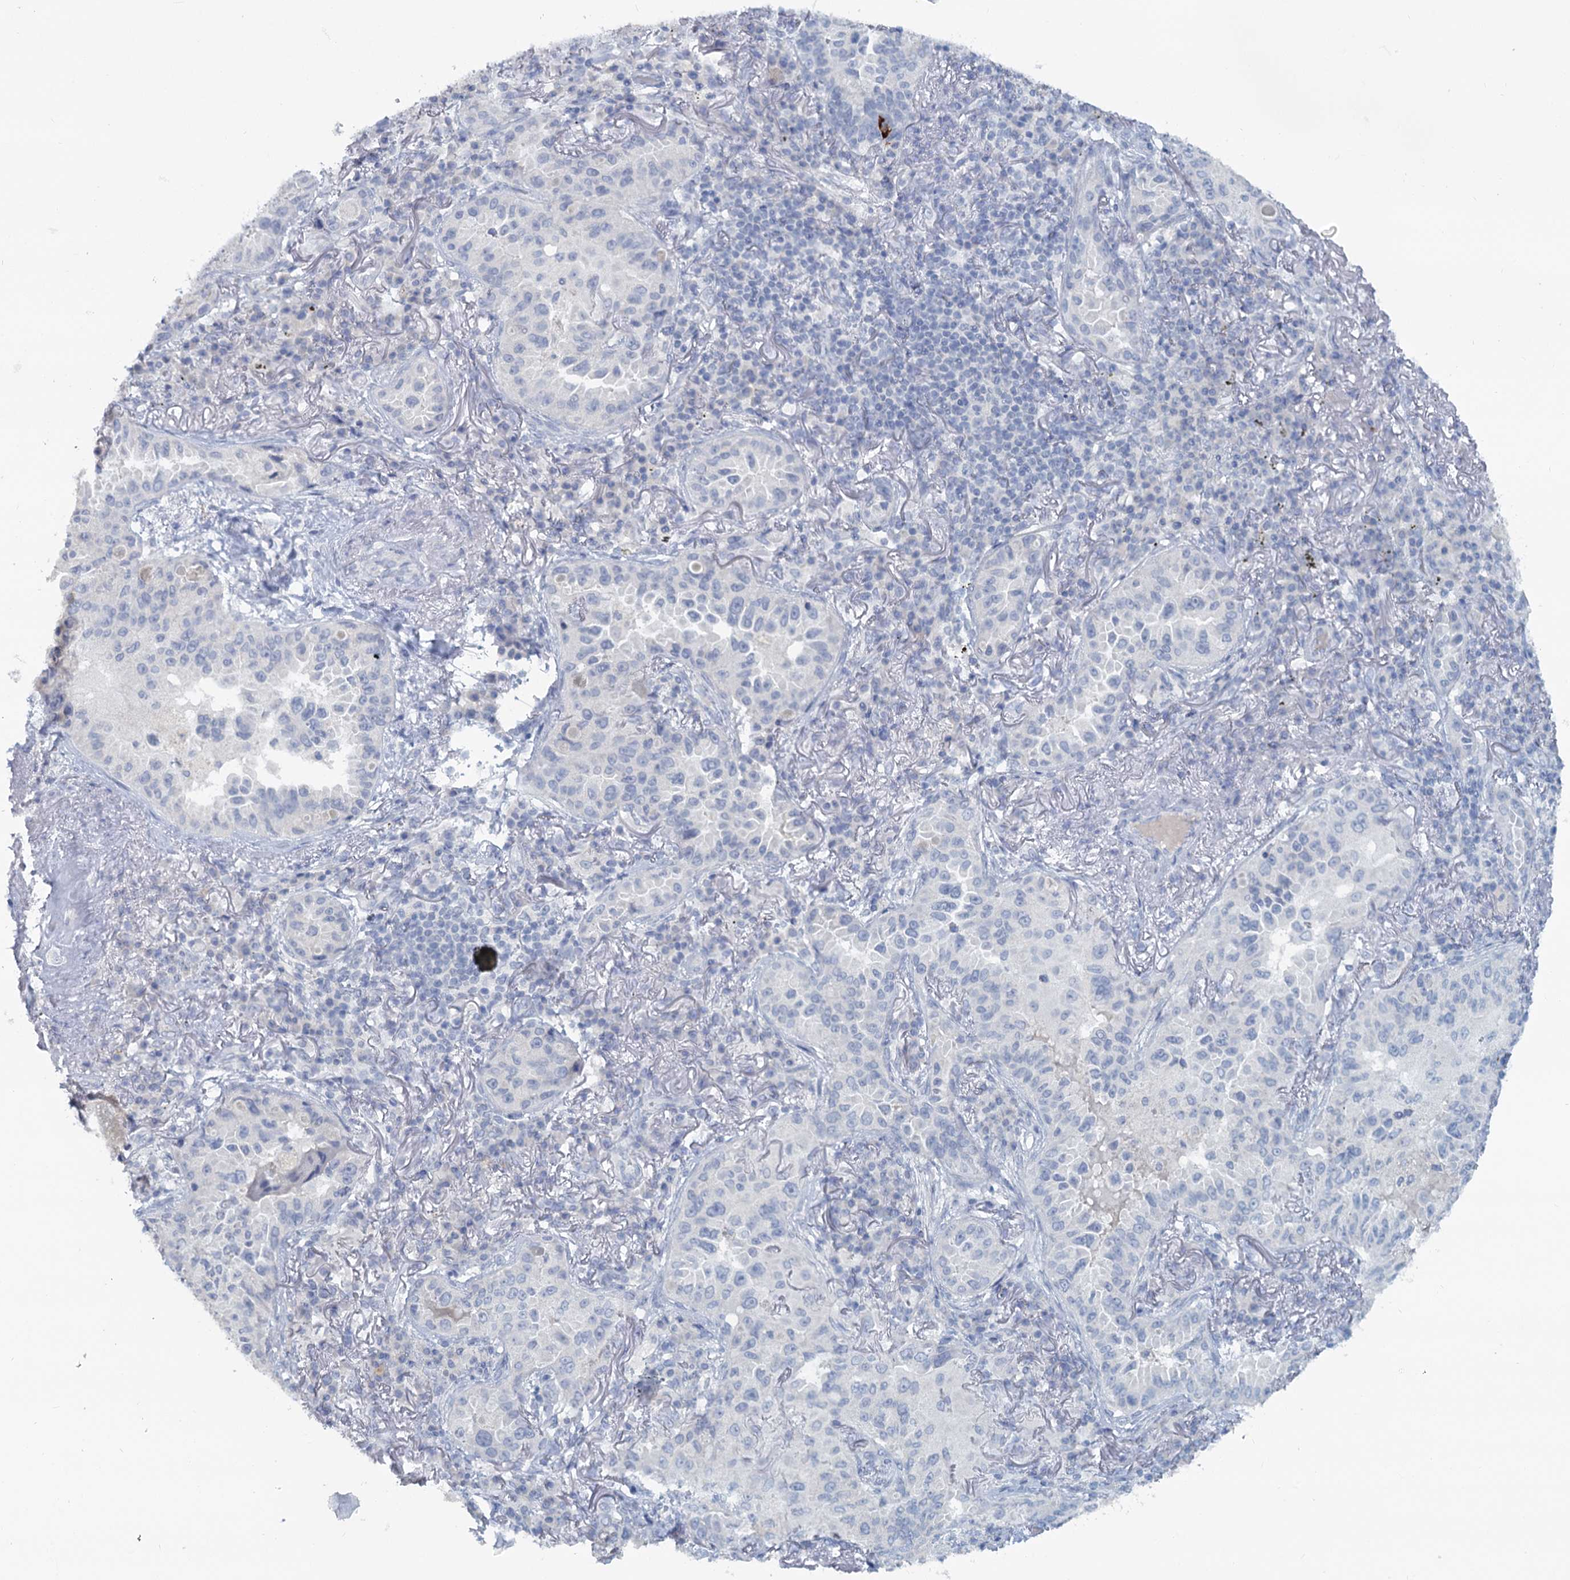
{"staining": {"intensity": "negative", "quantity": "none", "location": "none"}, "tissue": "lung cancer", "cell_type": "Tumor cells", "image_type": "cancer", "snomed": [{"axis": "morphology", "description": "Adenocarcinoma, NOS"}, {"axis": "topography", "description": "Lung"}], "caption": "A high-resolution micrograph shows immunohistochemistry staining of lung cancer, which exhibits no significant staining in tumor cells.", "gene": "CHGA", "patient": {"sex": "female", "age": 69}}